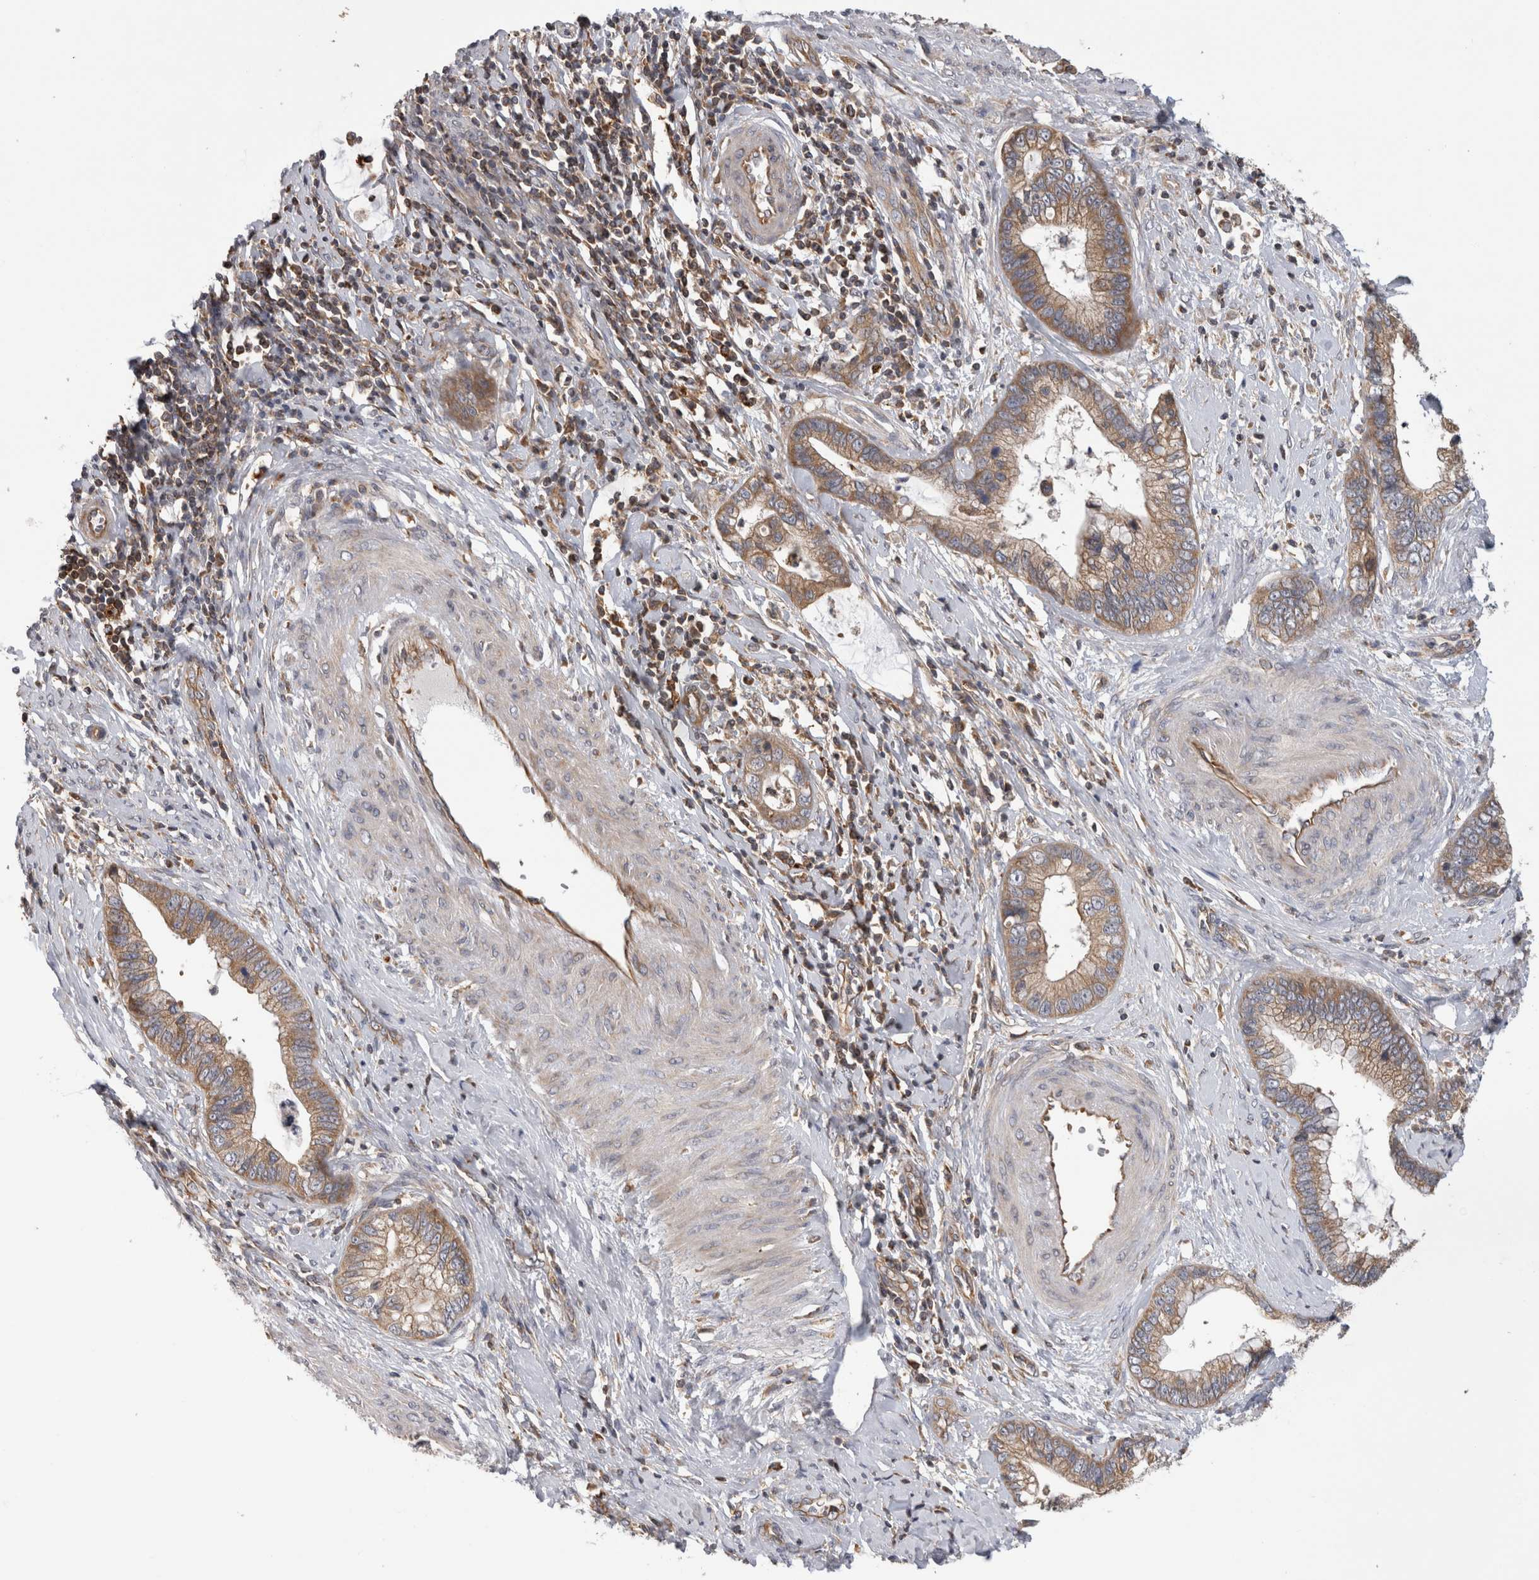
{"staining": {"intensity": "moderate", "quantity": ">75%", "location": "cytoplasmic/membranous"}, "tissue": "cervical cancer", "cell_type": "Tumor cells", "image_type": "cancer", "snomed": [{"axis": "morphology", "description": "Adenocarcinoma, NOS"}, {"axis": "topography", "description": "Cervix"}], "caption": "Cervical adenocarcinoma stained for a protein (brown) reveals moderate cytoplasmic/membranous positive positivity in about >75% of tumor cells.", "gene": "GRIK2", "patient": {"sex": "female", "age": 44}}